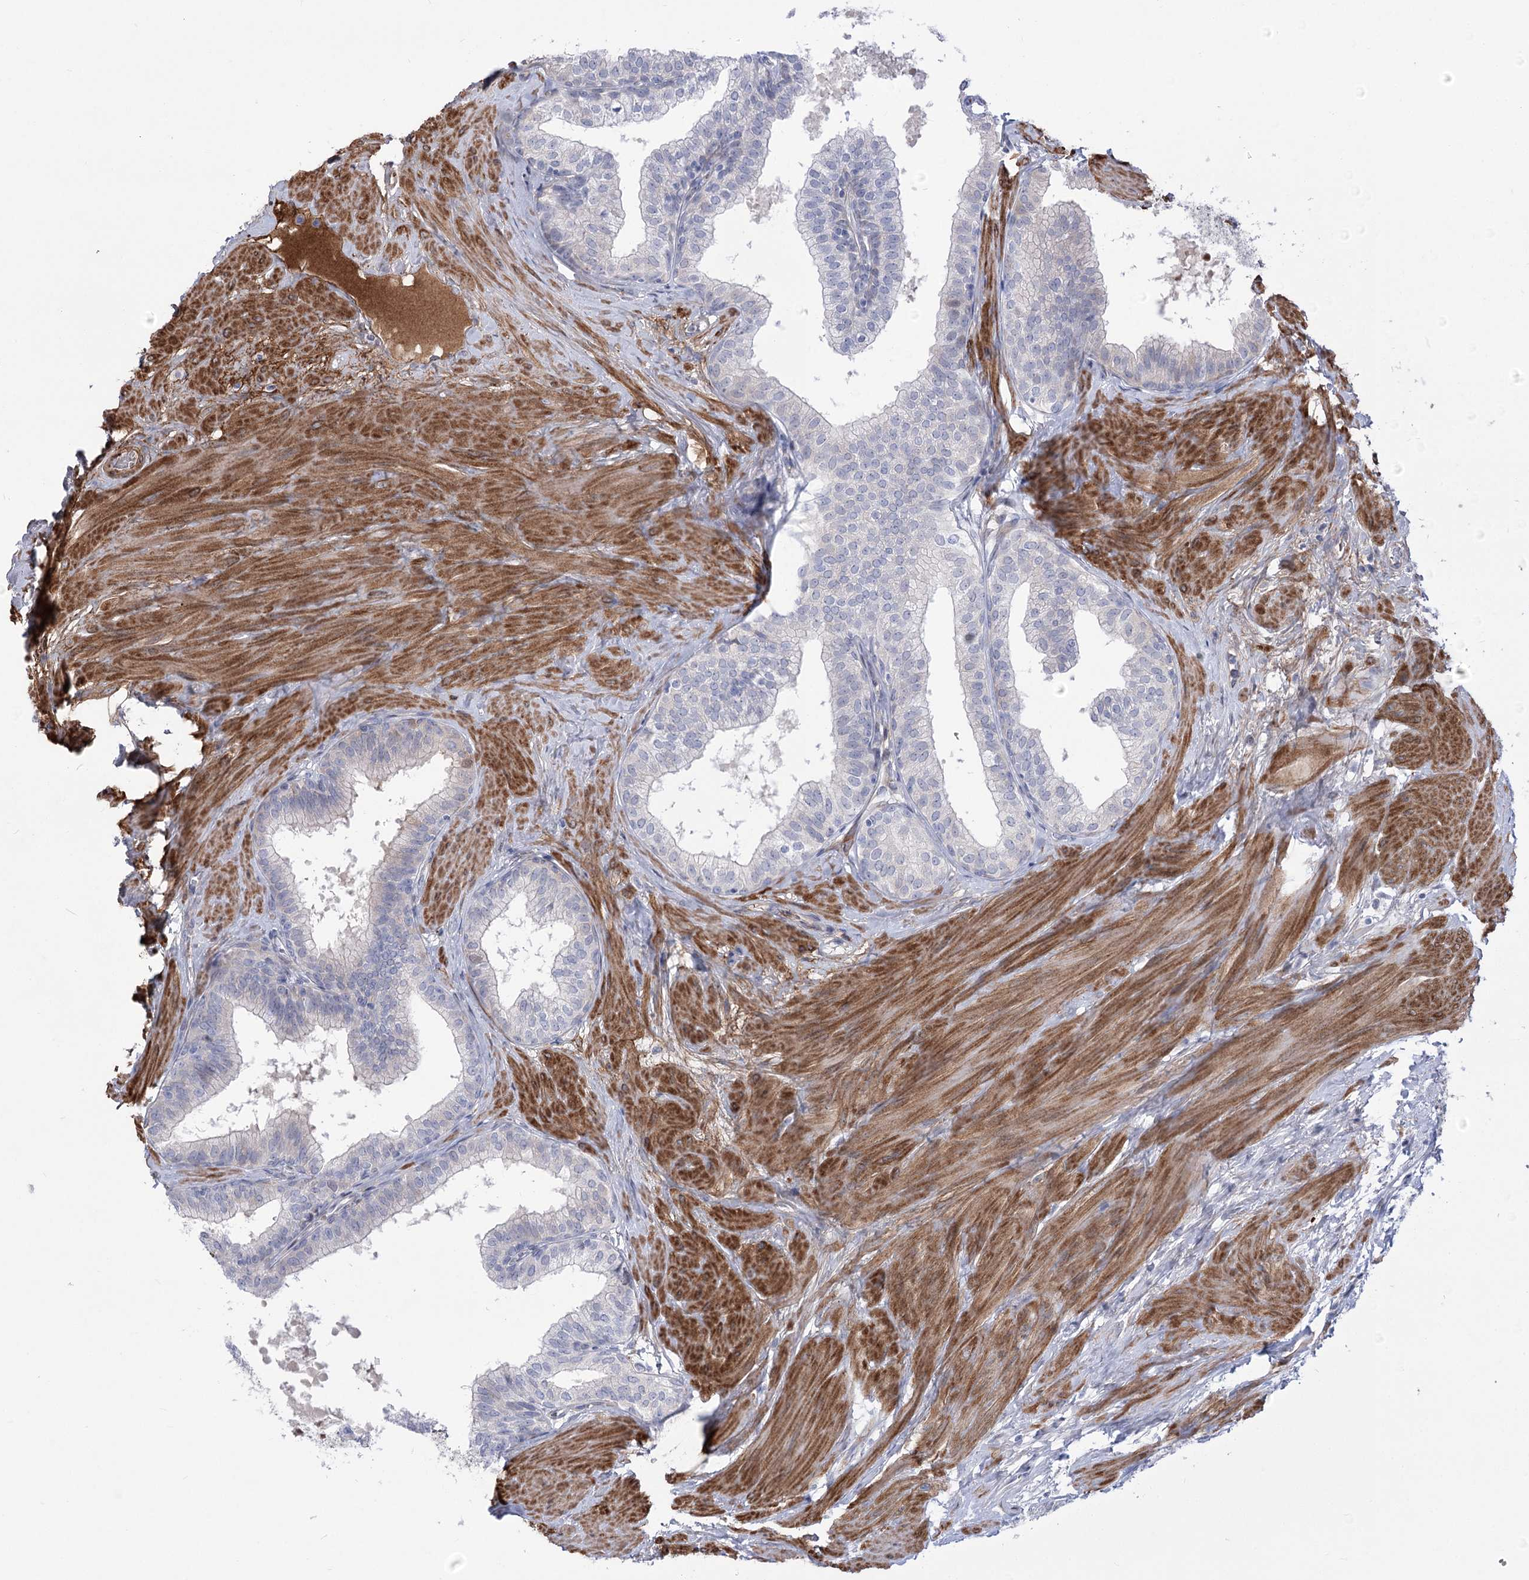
{"staining": {"intensity": "negative", "quantity": "none", "location": "none"}, "tissue": "prostate", "cell_type": "Glandular cells", "image_type": "normal", "snomed": [{"axis": "morphology", "description": "Normal tissue, NOS"}, {"axis": "topography", "description": "Prostate"}], "caption": "A photomicrograph of prostate stained for a protein reveals no brown staining in glandular cells.", "gene": "ANKRD23", "patient": {"sex": "male", "age": 60}}